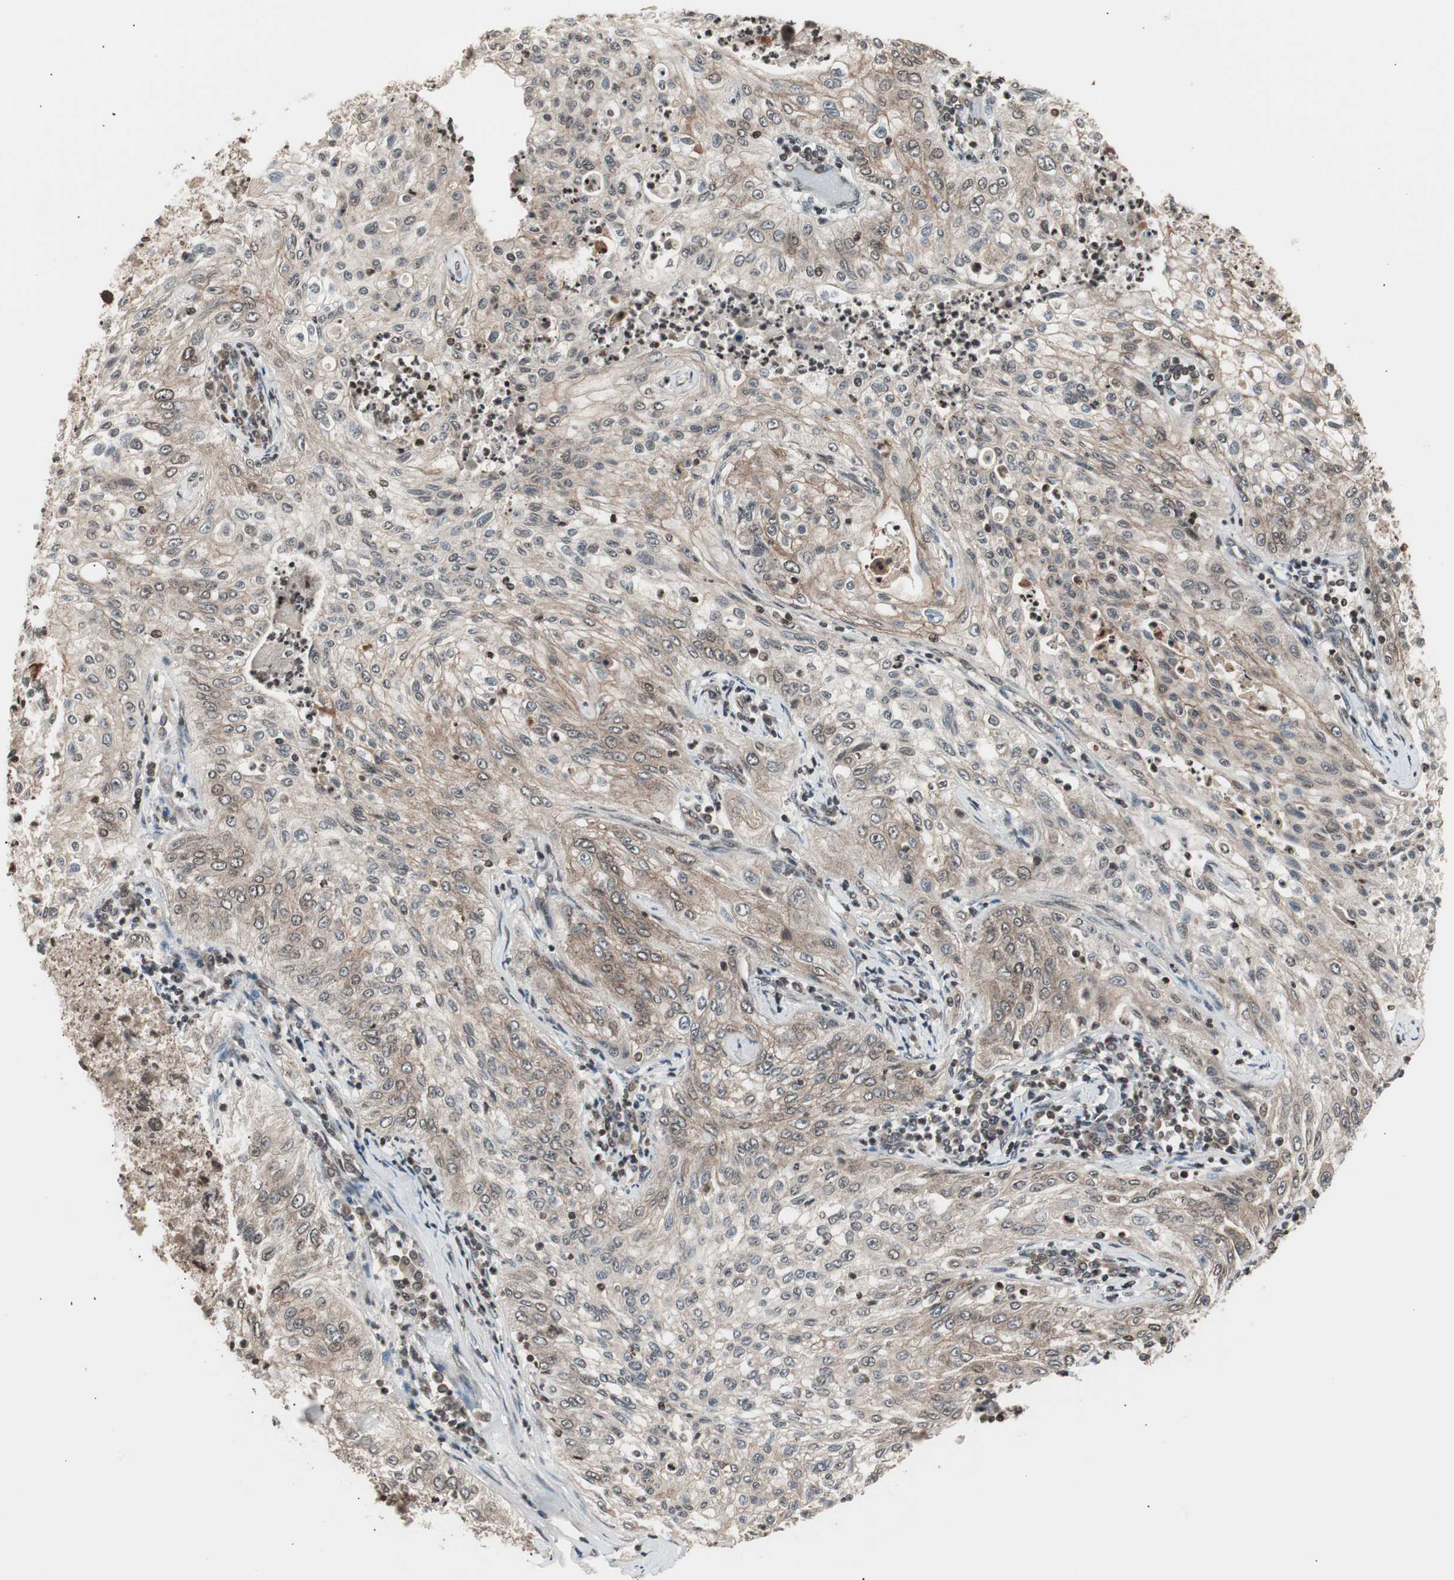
{"staining": {"intensity": "weak", "quantity": ">75%", "location": "cytoplasmic/membranous"}, "tissue": "lung cancer", "cell_type": "Tumor cells", "image_type": "cancer", "snomed": [{"axis": "morphology", "description": "Inflammation, NOS"}, {"axis": "morphology", "description": "Squamous cell carcinoma, NOS"}, {"axis": "topography", "description": "Lymph node"}, {"axis": "topography", "description": "Soft tissue"}, {"axis": "topography", "description": "Lung"}], "caption": "Tumor cells show low levels of weak cytoplasmic/membranous expression in approximately >75% of cells in lung cancer (squamous cell carcinoma).", "gene": "ZFC3H1", "patient": {"sex": "male", "age": 66}}